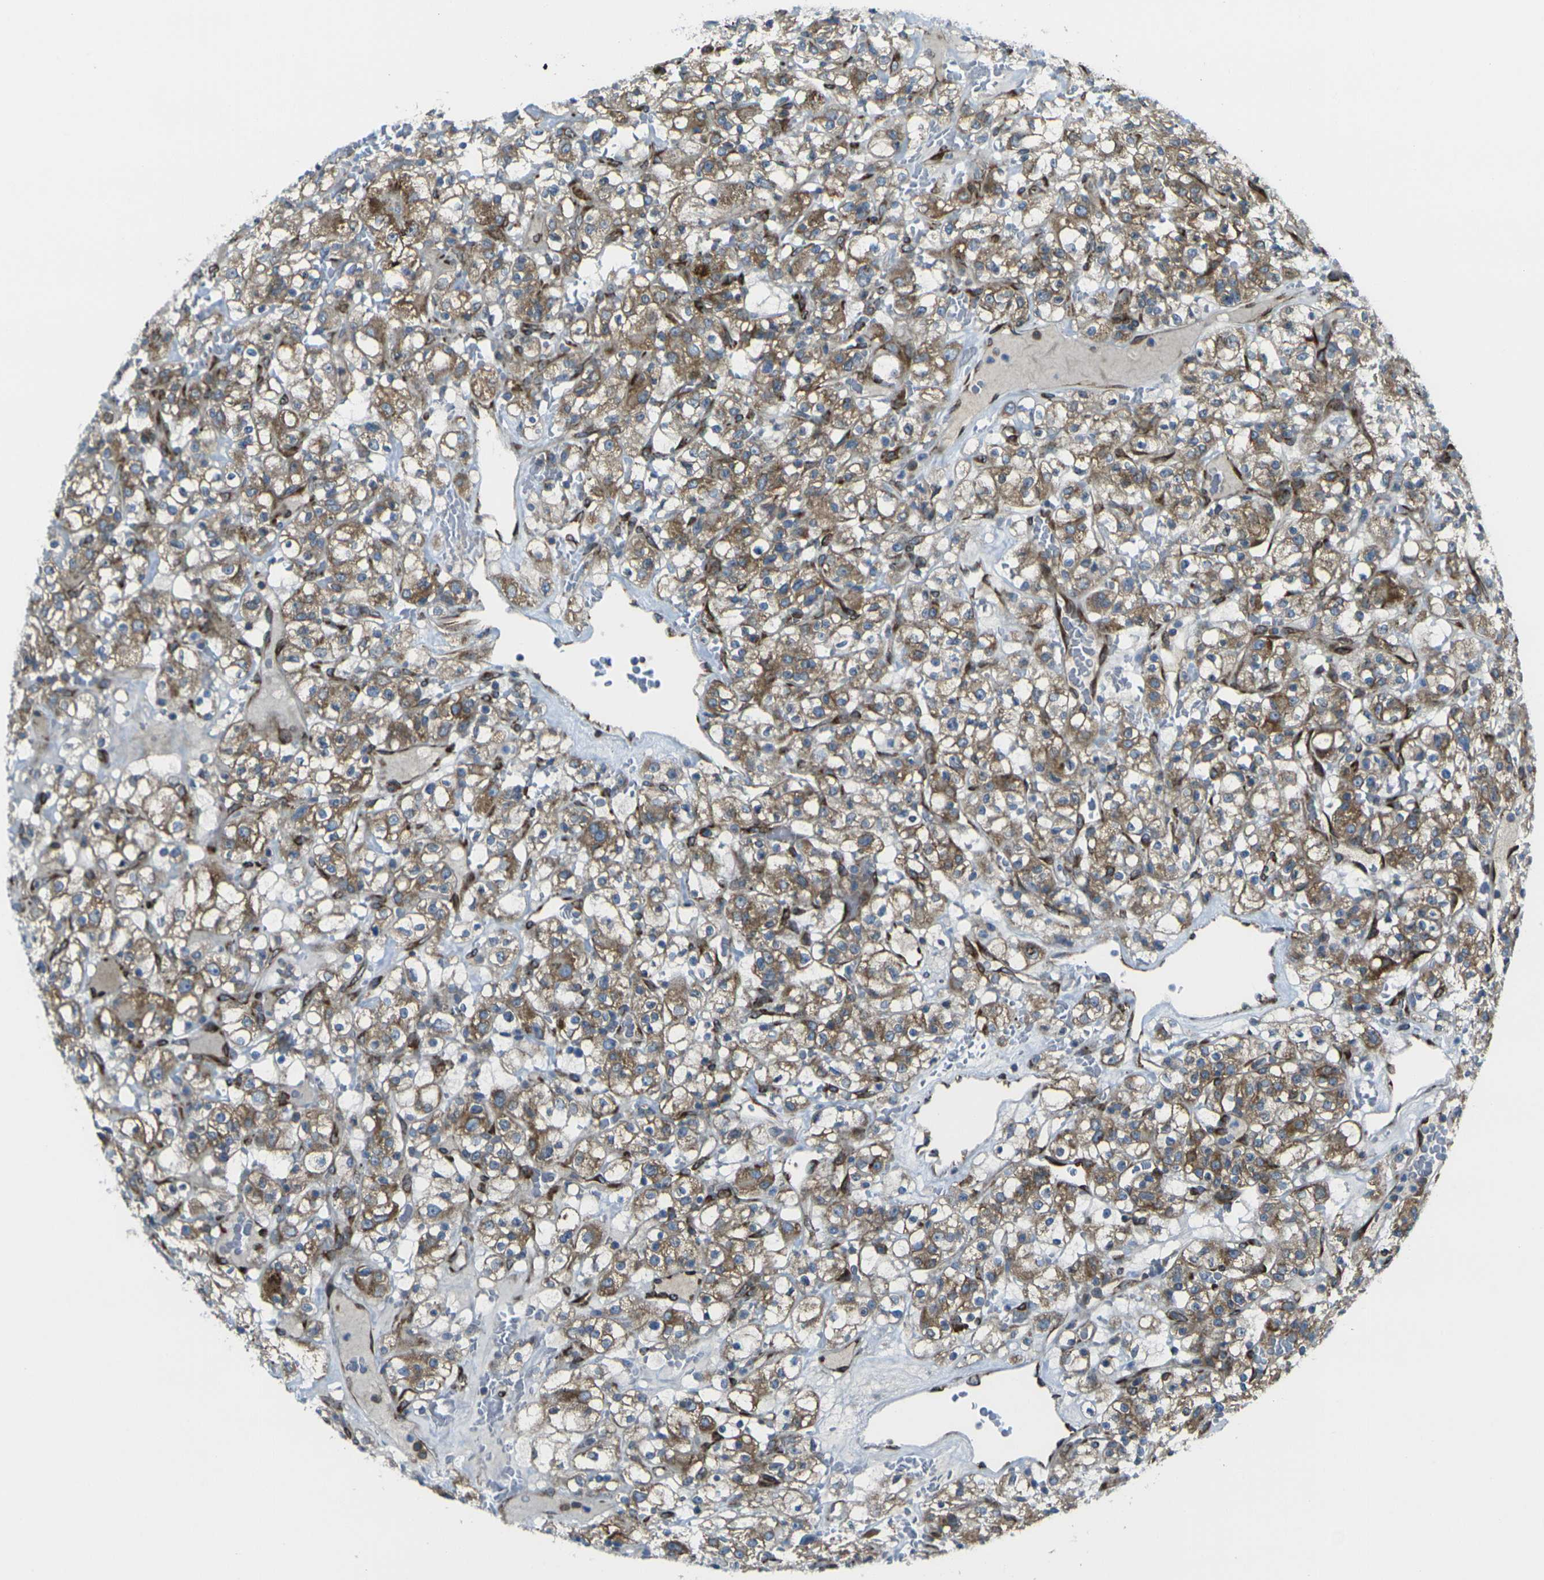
{"staining": {"intensity": "moderate", "quantity": ">75%", "location": "cytoplasmic/membranous"}, "tissue": "renal cancer", "cell_type": "Tumor cells", "image_type": "cancer", "snomed": [{"axis": "morphology", "description": "Normal tissue, NOS"}, {"axis": "morphology", "description": "Adenocarcinoma, NOS"}, {"axis": "topography", "description": "Kidney"}], "caption": "This is an image of immunohistochemistry (IHC) staining of renal cancer (adenocarcinoma), which shows moderate expression in the cytoplasmic/membranous of tumor cells.", "gene": "CELSR2", "patient": {"sex": "female", "age": 72}}